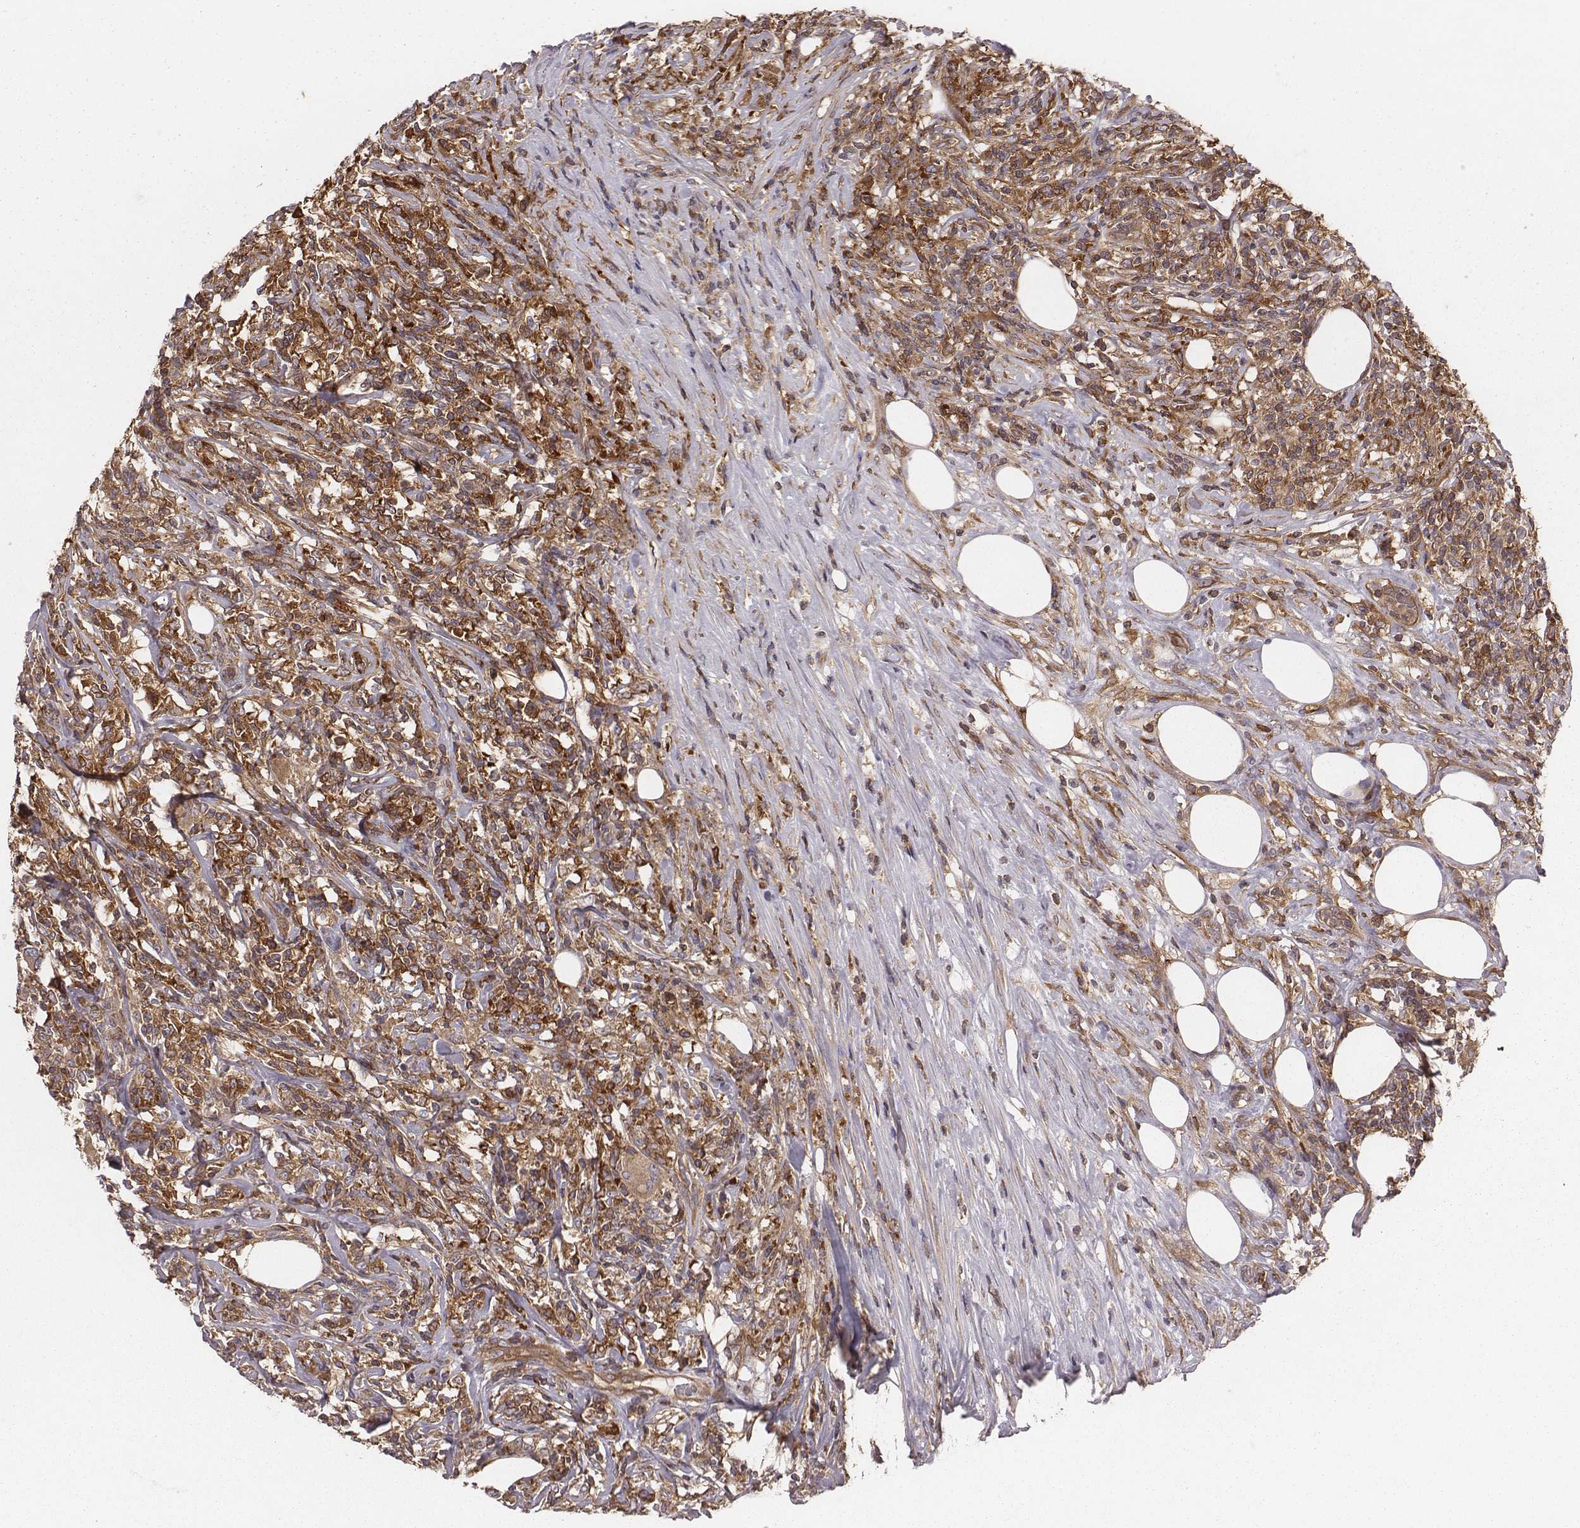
{"staining": {"intensity": "strong", "quantity": ">75%", "location": "cytoplasmic/membranous"}, "tissue": "lymphoma", "cell_type": "Tumor cells", "image_type": "cancer", "snomed": [{"axis": "morphology", "description": "Malignant lymphoma, non-Hodgkin's type, High grade"}, {"axis": "topography", "description": "Lymph node"}], "caption": "DAB (3,3'-diaminobenzidine) immunohistochemical staining of lymphoma displays strong cytoplasmic/membranous protein staining in approximately >75% of tumor cells. The staining was performed using DAB to visualize the protein expression in brown, while the nuclei were stained in blue with hematoxylin (Magnification: 20x).", "gene": "CAD", "patient": {"sex": "female", "age": 84}}